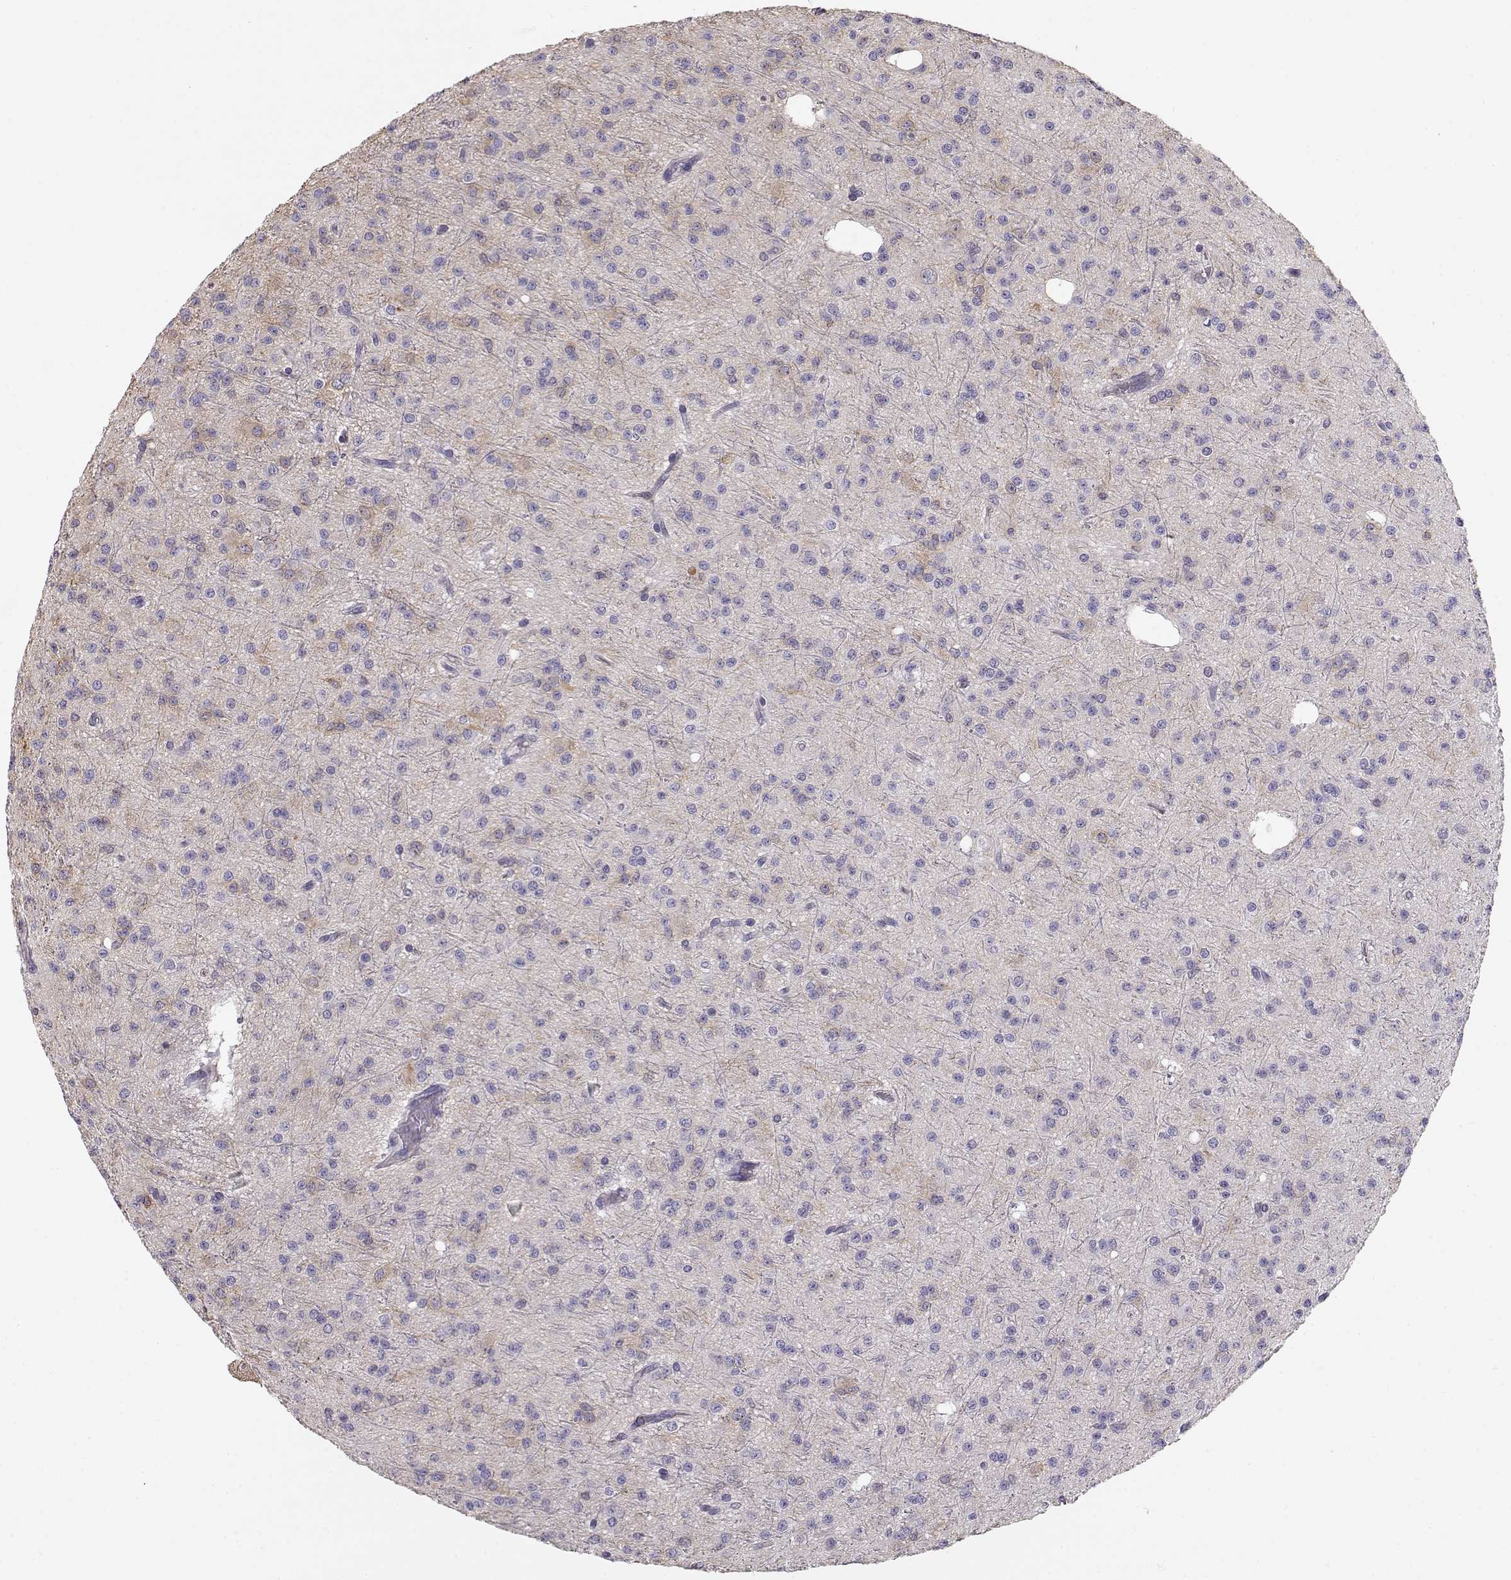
{"staining": {"intensity": "weak", "quantity": "<25%", "location": "cytoplasmic/membranous"}, "tissue": "glioma", "cell_type": "Tumor cells", "image_type": "cancer", "snomed": [{"axis": "morphology", "description": "Glioma, malignant, Low grade"}, {"axis": "topography", "description": "Brain"}], "caption": "Image shows no significant protein positivity in tumor cells of glioma. Brightfield microscopy of immunohistochemistry stained with DAB (brown) and hematoxylin (blue), captured at high magnification.", "gene": "DAPL1", "patient": {"sex": "male", "age": 27}}